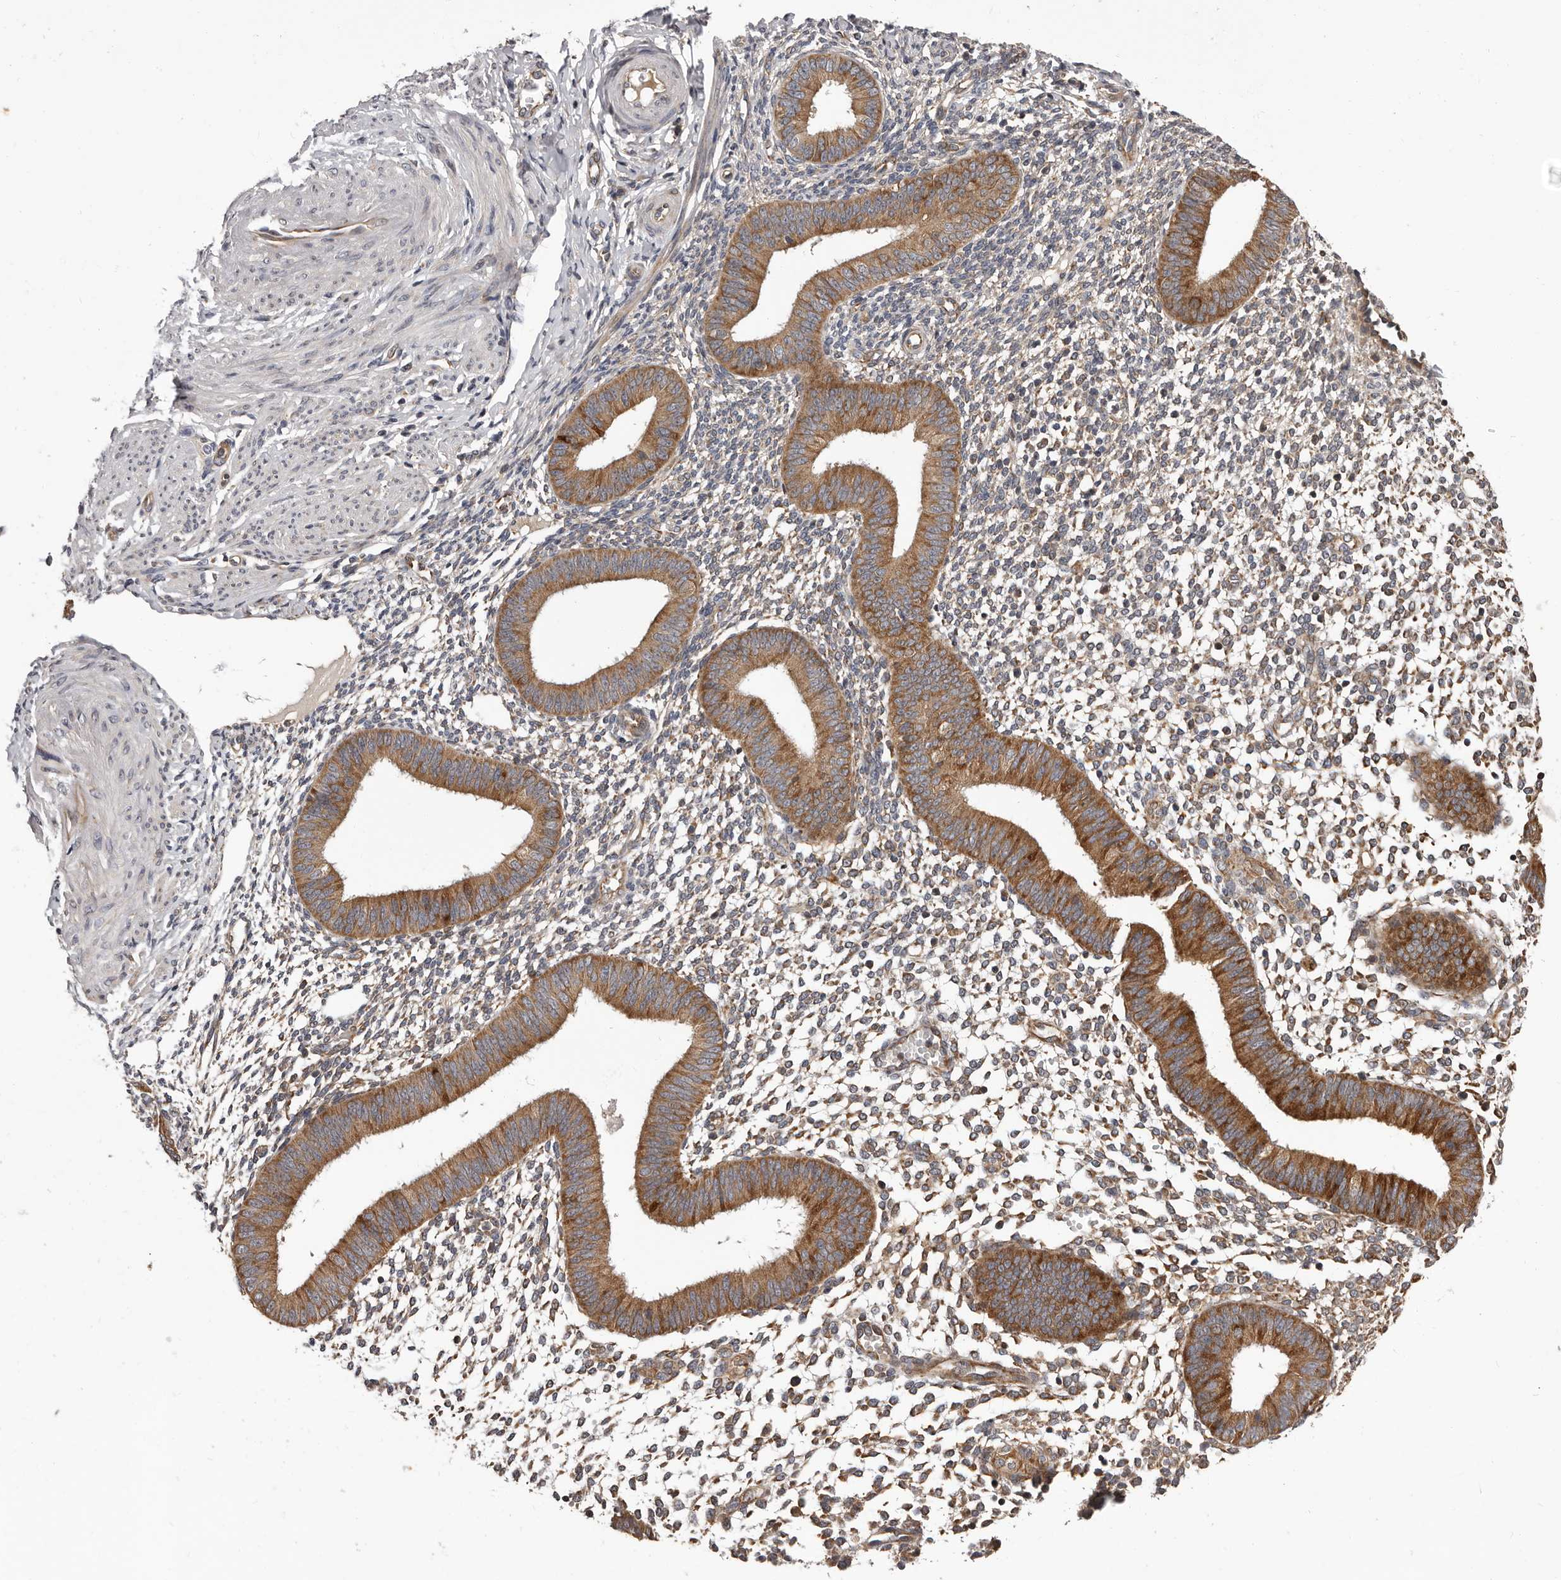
{"staining": {"intensity": "moderate", "quantity": "25%-75%", "location": "cytoplasmic/membranous"}, "tissue": "endometrium", "cell_type": "Cells in endometrial stroma", "image_type": "normal", "snomed": [{"axis": "morphology", "description": "Normal tissue, NOS"}, {"axis": "topography", "description": "Uterus"}, {"axis": "topography", "description": "Endometrium"}], "caption": "Endometrium stained with immunohistochemistry (IHC) shows moderate cytoplasmic/membranous expression in about 25%-75% of cells in endometrial stroma.", "gene": "VPS37A", "patient": {"sex": "female", "age": 48}}